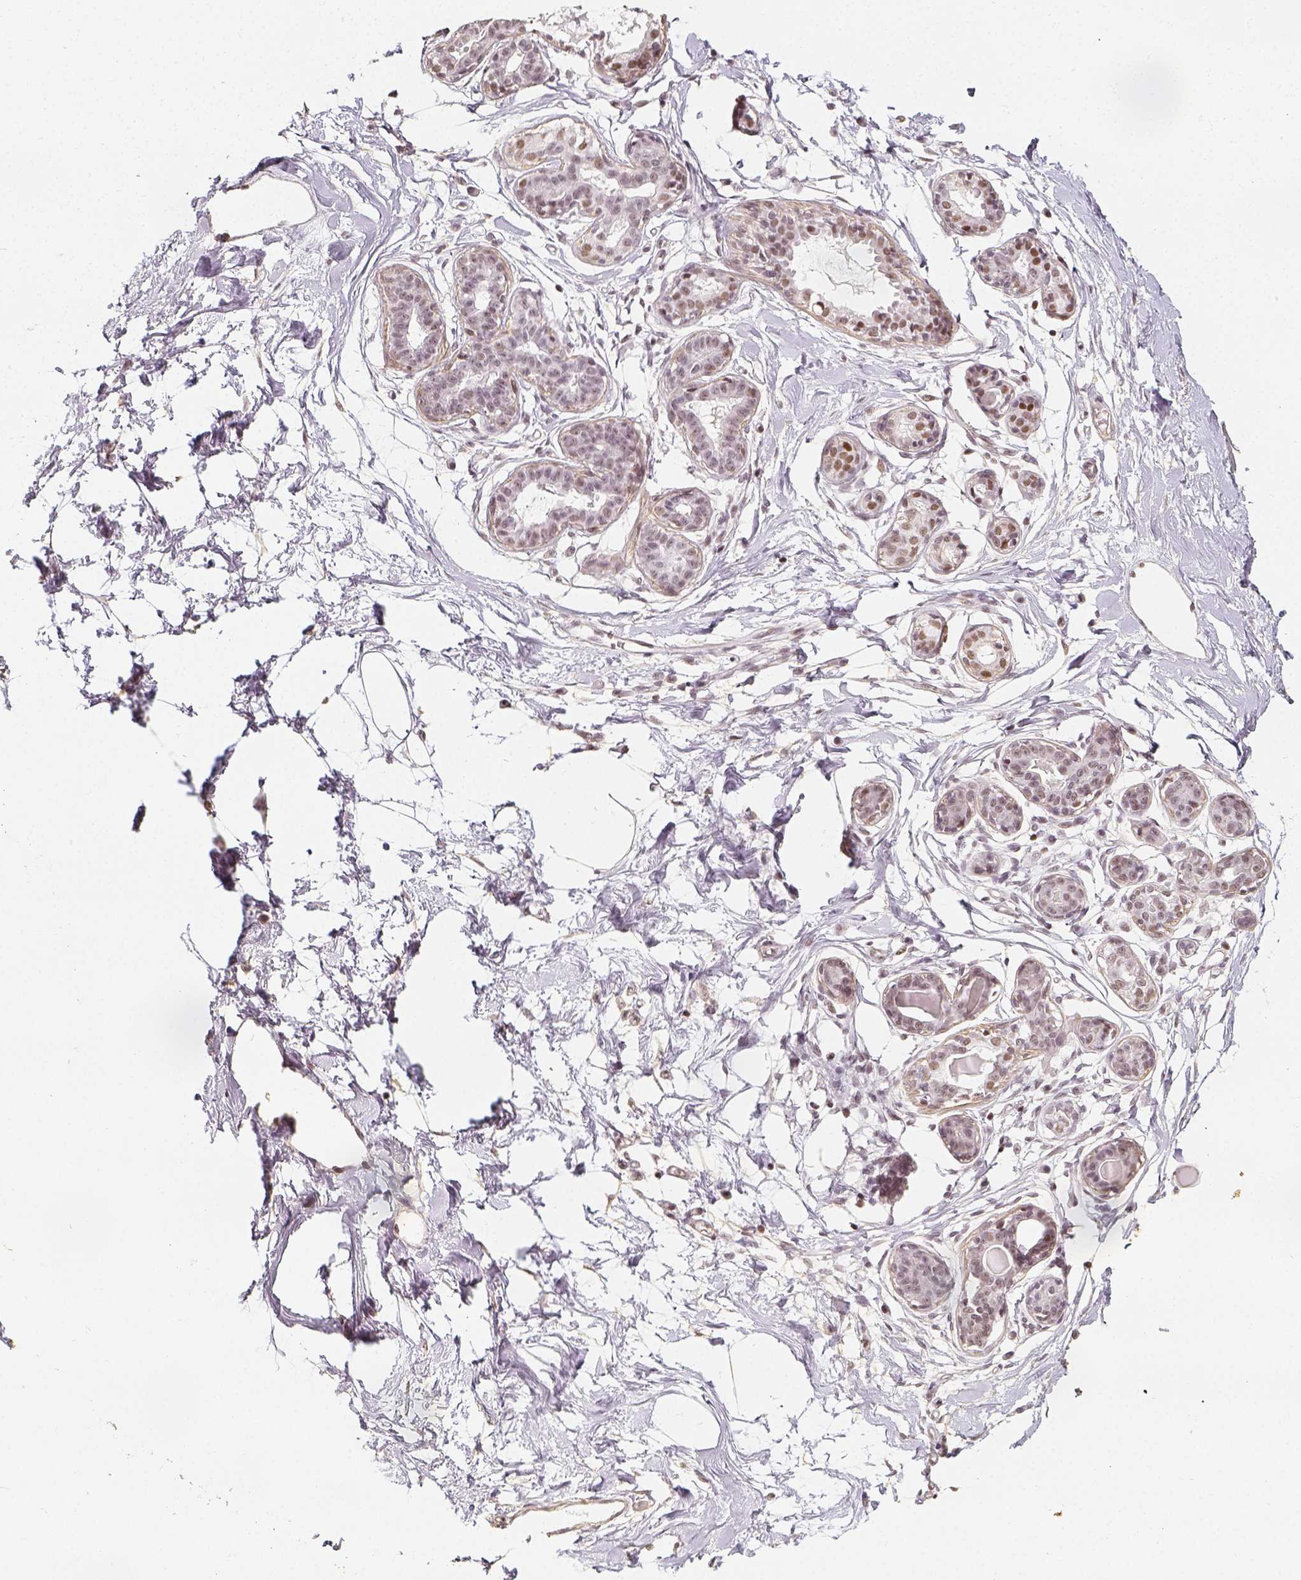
{"staining": {"intensity": "weak", "quantity": ">75%", "location": "nuclear"}, "tissue": "breast", "cell_type": "Adipocytes", "image_type": "normal", "snomed": [{"axis": "morphology", "description": "Normal tissue, NOS"}, {"axis": "topography", "description": "Breast"}], "caption": "A brown stain highlights weak nuclear positivity of a protein in adipocytes of normal human breast. (DAB IHC with brightfield microscopy, high magnification).", "gene": "HDAC1", "patient": {"sex": "female", "age": 45}}